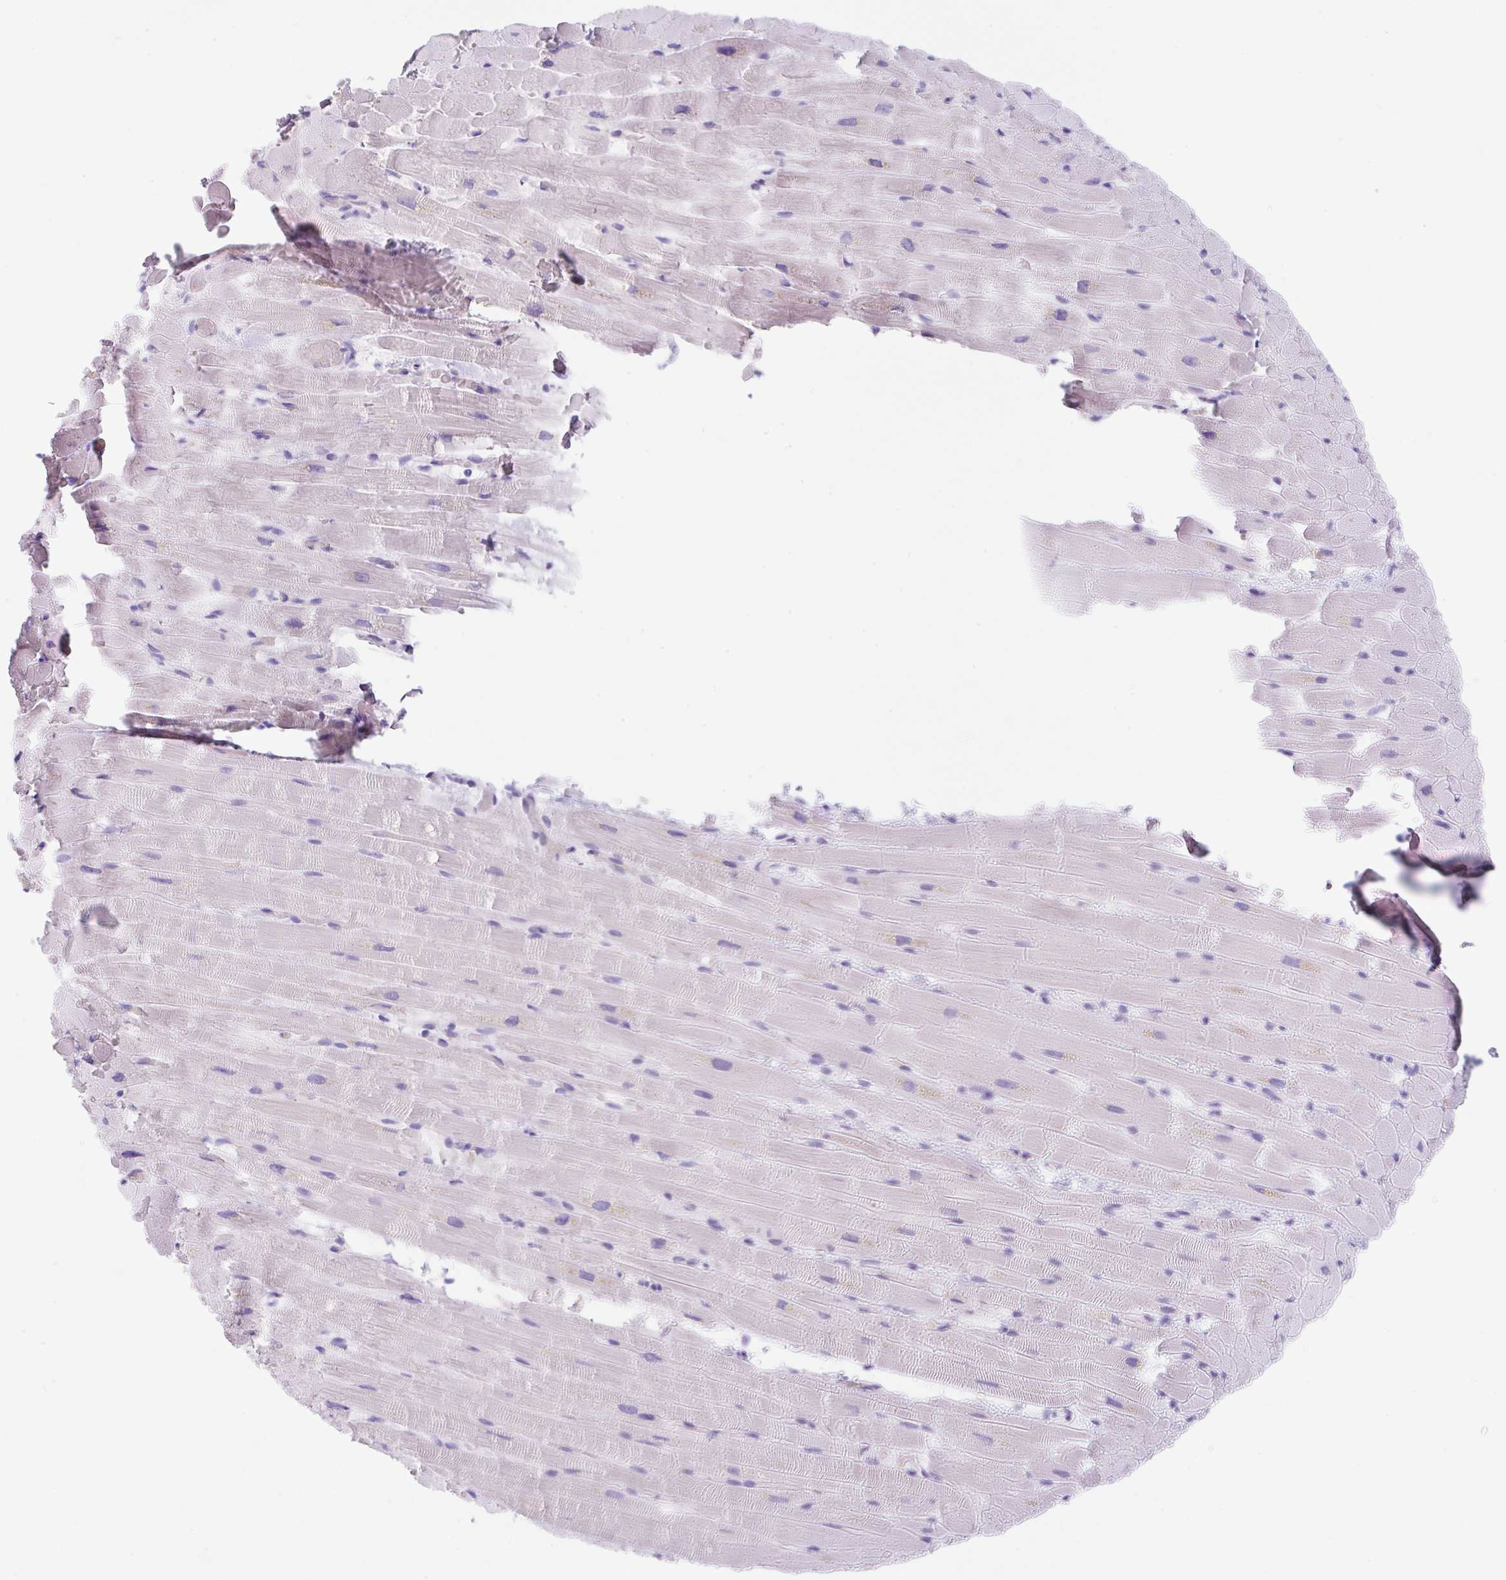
{"staining": {"intensity": "negative", "quantity": "none", "location": "none"}, "tissue": "heart muscle", "cell_type": "Cardiomyocytes", "image_type": "normal", "snomed": [{"axis": "morphology", "description": "Normal tissue, NOS"}, {"axis": "topography", "description": "Heart"}], "caption": "Immunohistochemistry (IHC) micrograph of benign heart muscle stained for a protein (brown), which reveals no positivity in cardiomyocytes. (Immunohistochemistry, brightfield microscopy, high magnification).", "gene": "KLK8", "patient": {"sex": "male", "age": 37}}